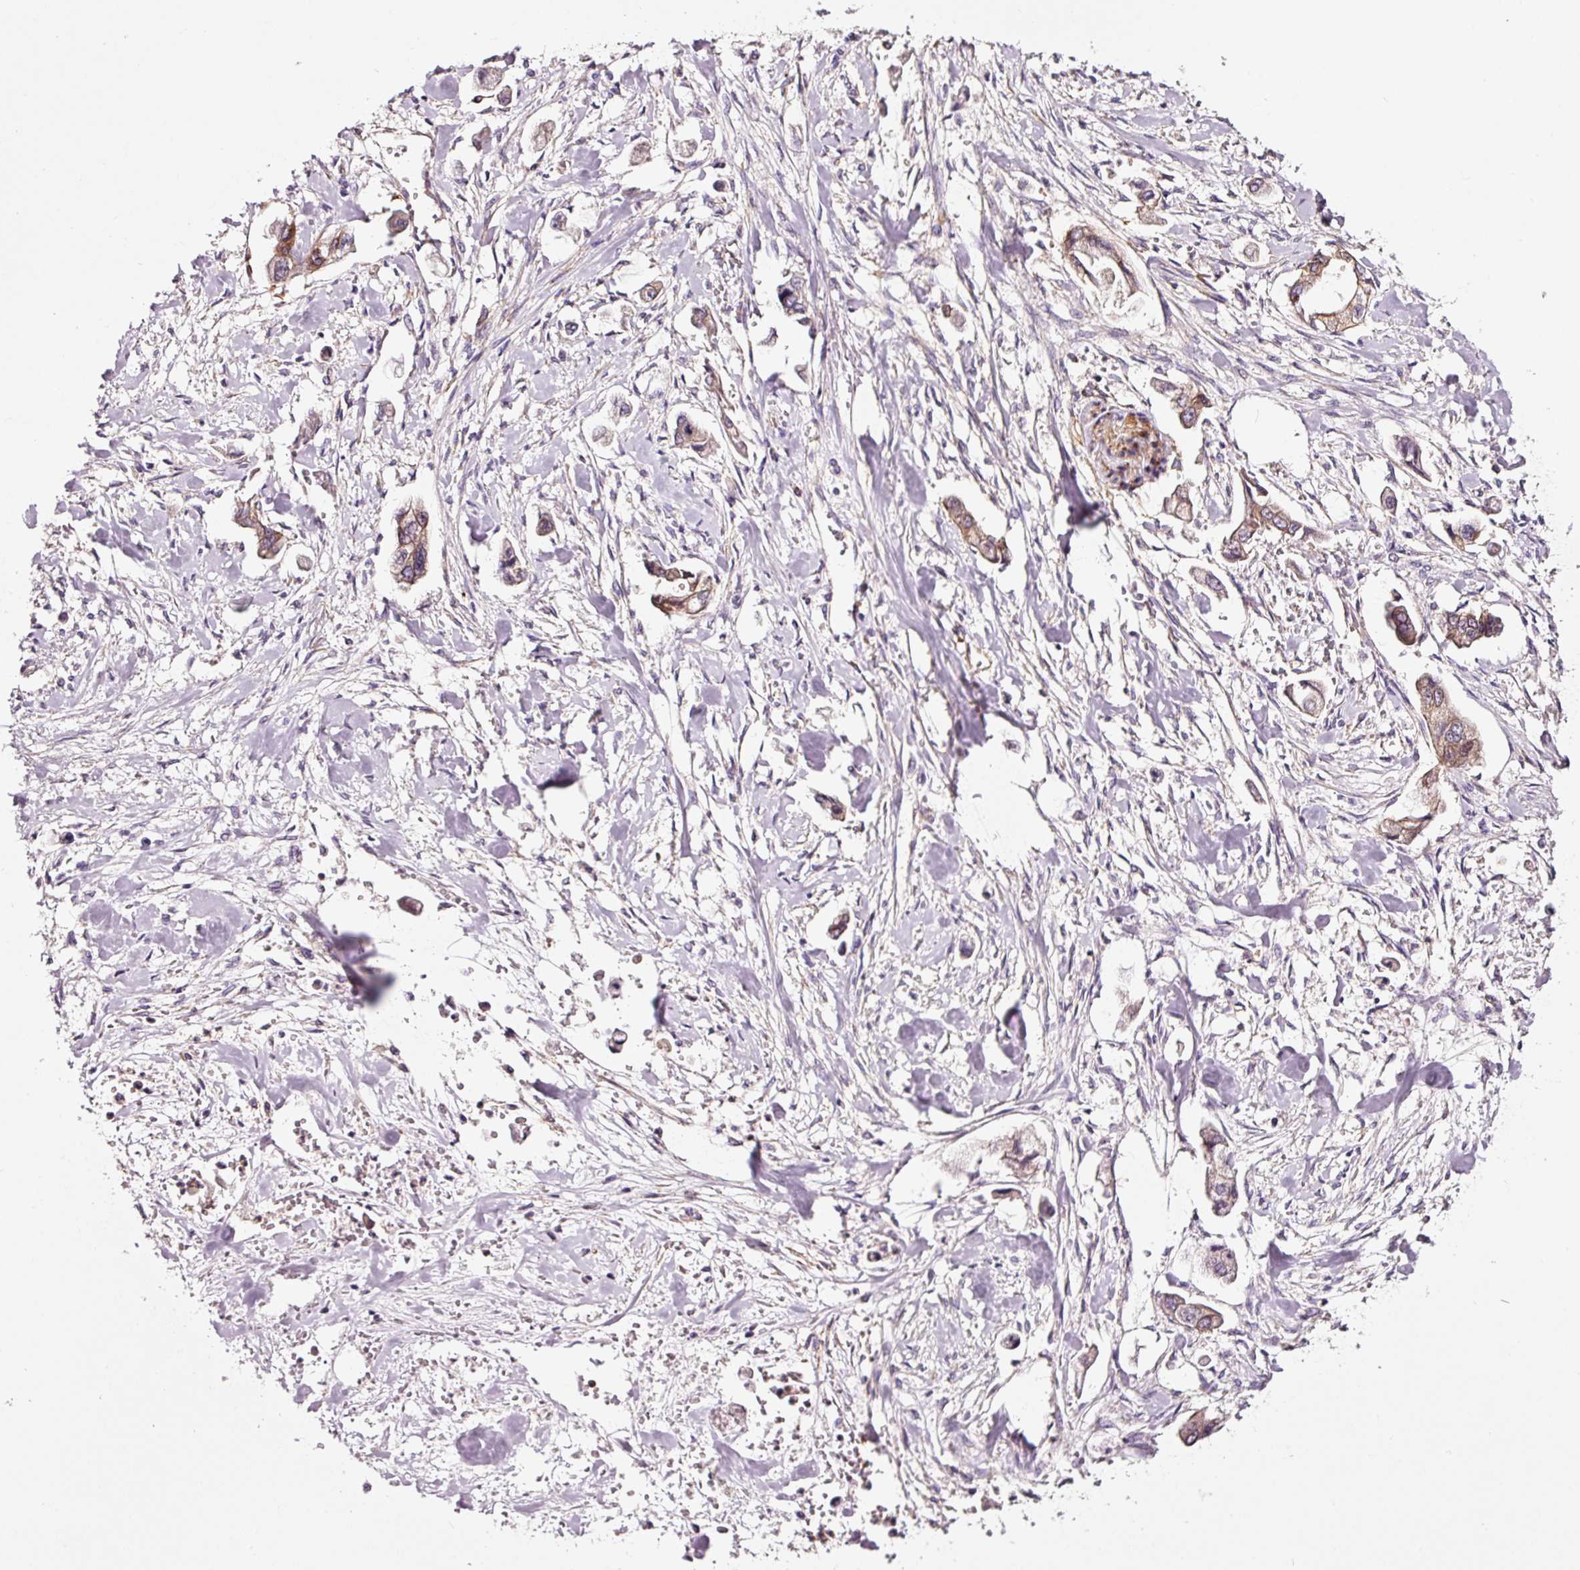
{"staining": {"intensity": "moderate", "quantity": ">75%", "location": "cytoplasmic/membranous"}, "tissue": "stomach cancer", "cell_type": "Tumor cells", "image_type": "cancer", "snomed": [{"axis": "morphology", "description": "Adenocarcinoma, NOS"}, {"axis": "topography", "description": "Stomach"}], "caption": "An image of human stomach cancer stained for a protein shows moderate cytoplasmic/membranous brown staining in tumor cells.", "gene": "ADD3", "patient": {"sex": "male", "age": 62}}